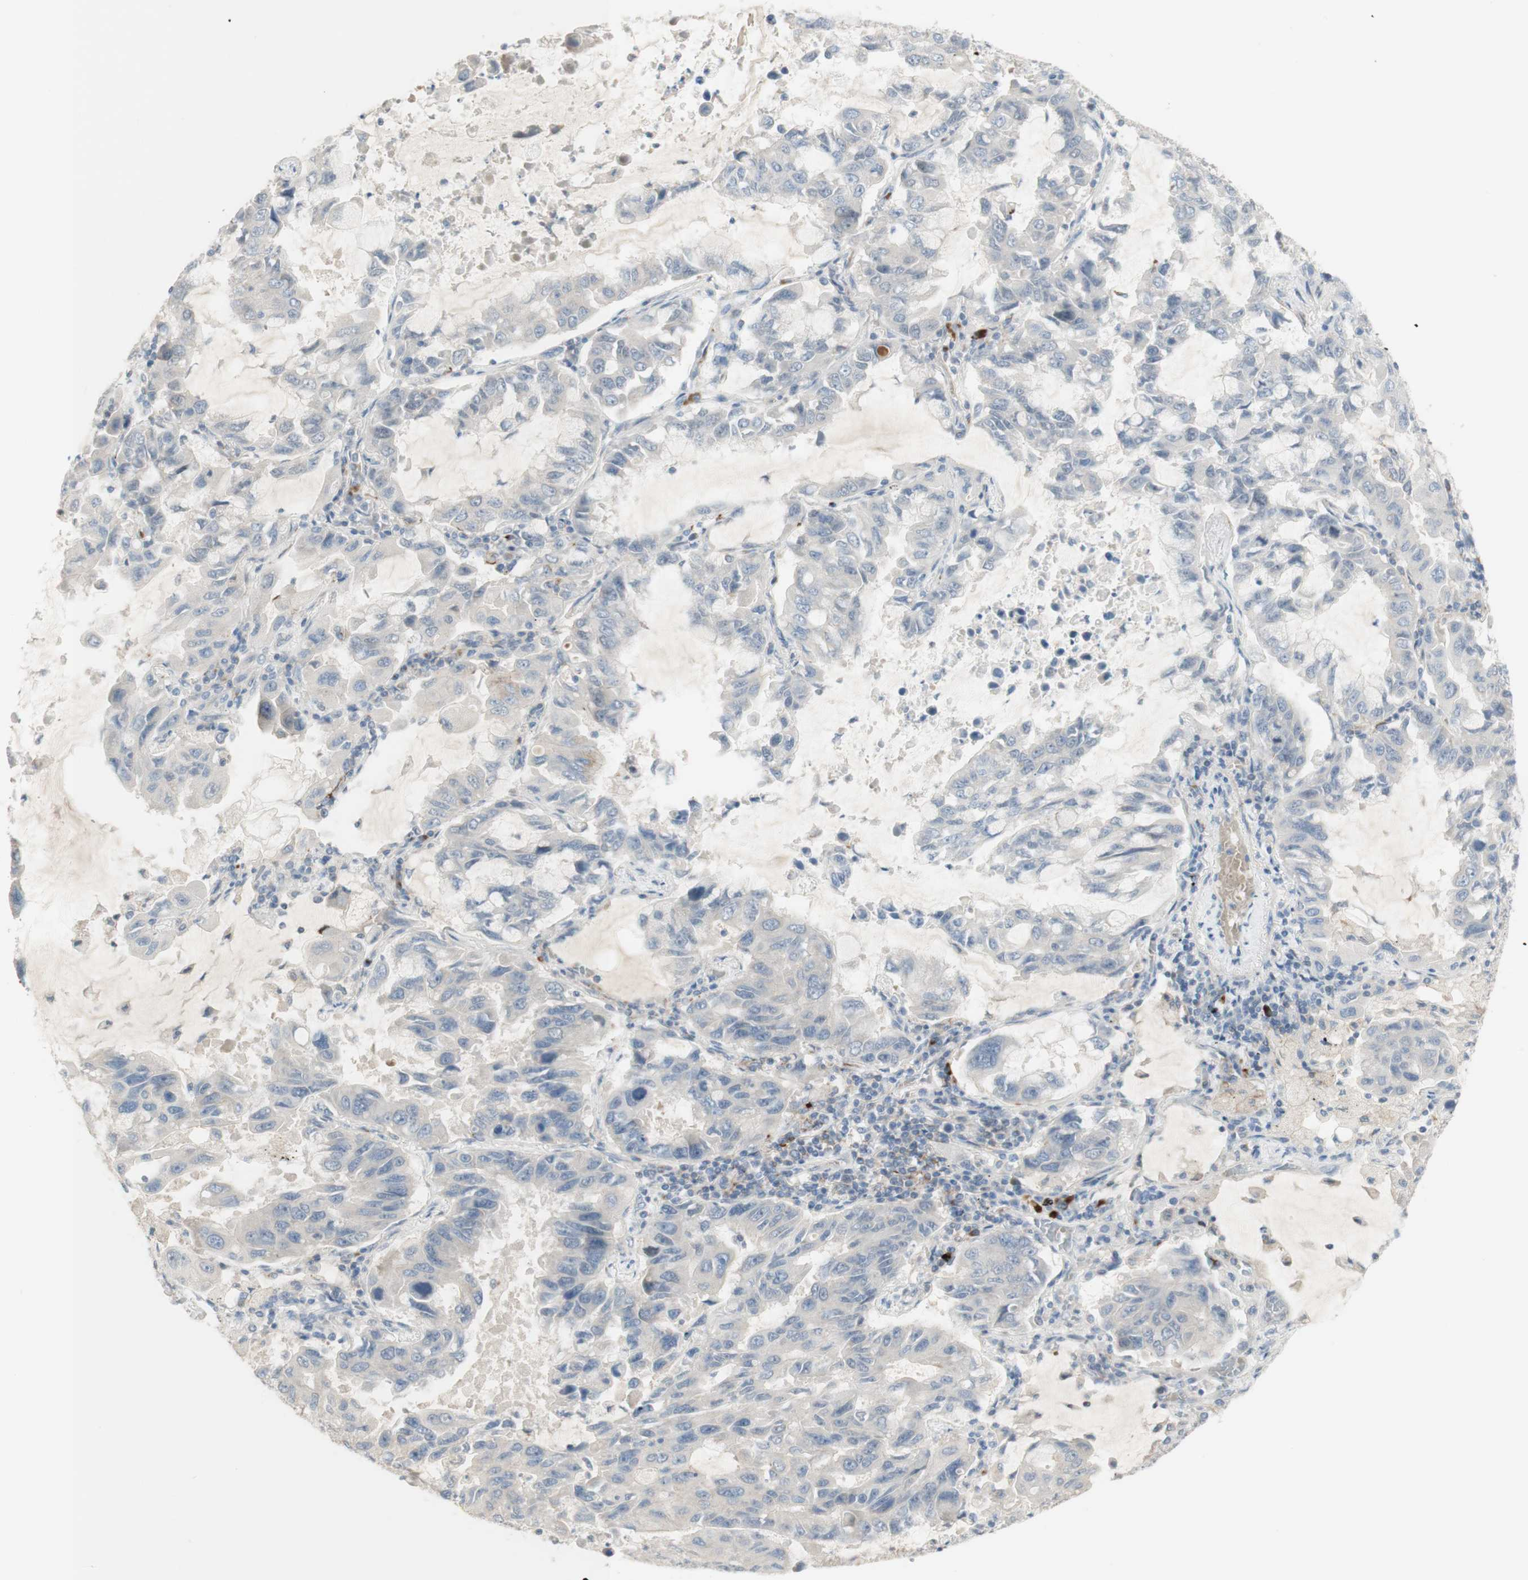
{"staining": {"intensity": "negative", "quantity": "none", "location": "none"}, "tissue": "lung cancer", "cell_type": "Tumor cells", "image_type": "cancer", "snomed": [{"axis": "morphology", "description": "Adenocarcinoma, NOS"}, {"axis": "topography", "description": "Lung"}], "caption": "The micrograph reveals no significant staining in tumor cells of lung cancer.", "gene": "MANEA", "patient": {"sex": "male", "age": 64}}